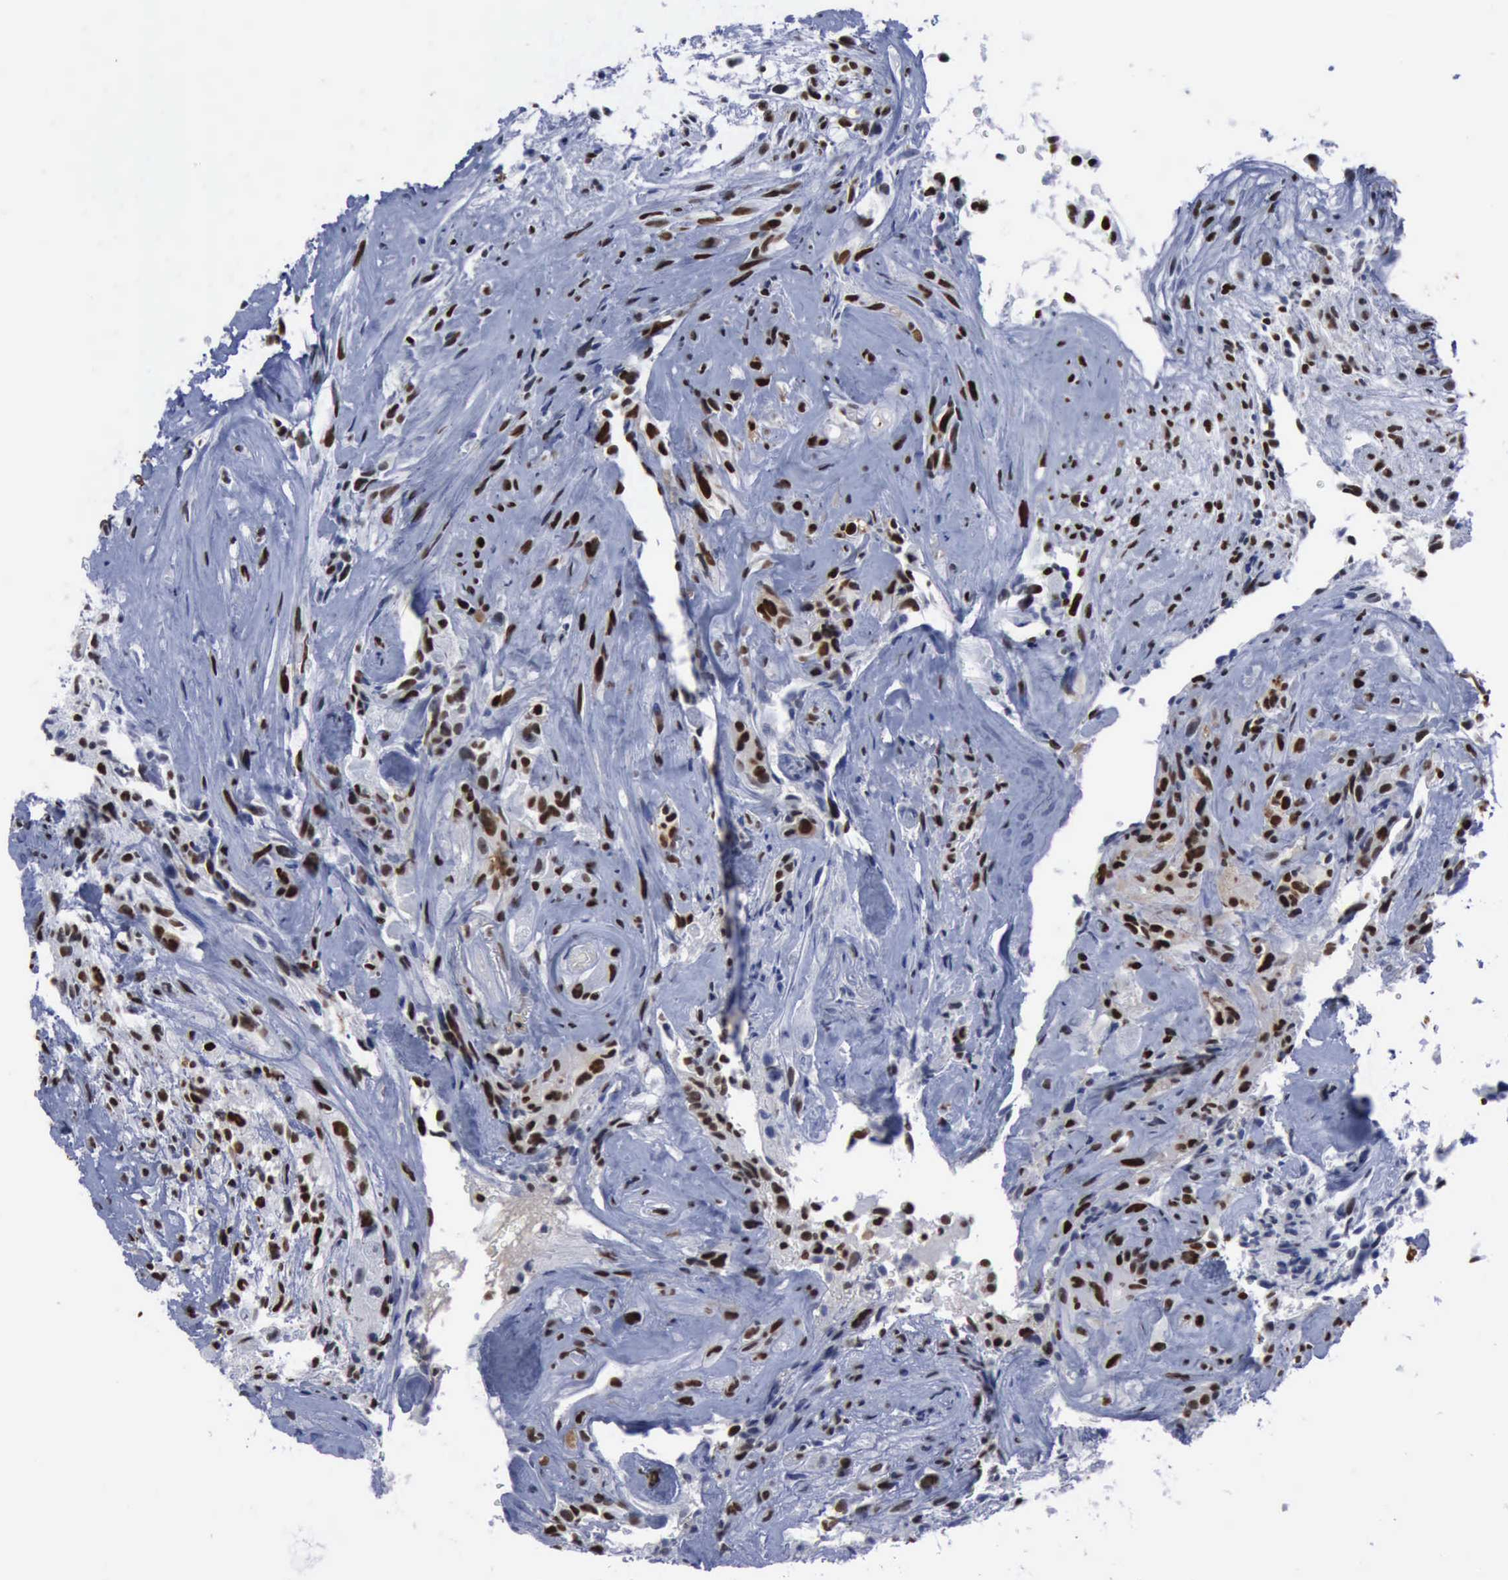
{"staining": {"intensity": "moderate", "quantity": "25%-75%", "location": "nuclear"}, "tissue": "glioma", "cell_type": "Tumor cells", "image_type": "cancer", "snomed": [{"axis": "morphology", "description": "Glioma, malignant, High grade"}, {"axis": "topography", "description": "Brain"}], "caption": "Glioma was stained to show a protein in brown. There is medium levels of moderate nuclear expression in about 25%-75% of tumor cells.", "gene": "PCNA", "patient": {"sex": "male", "age": 48}}